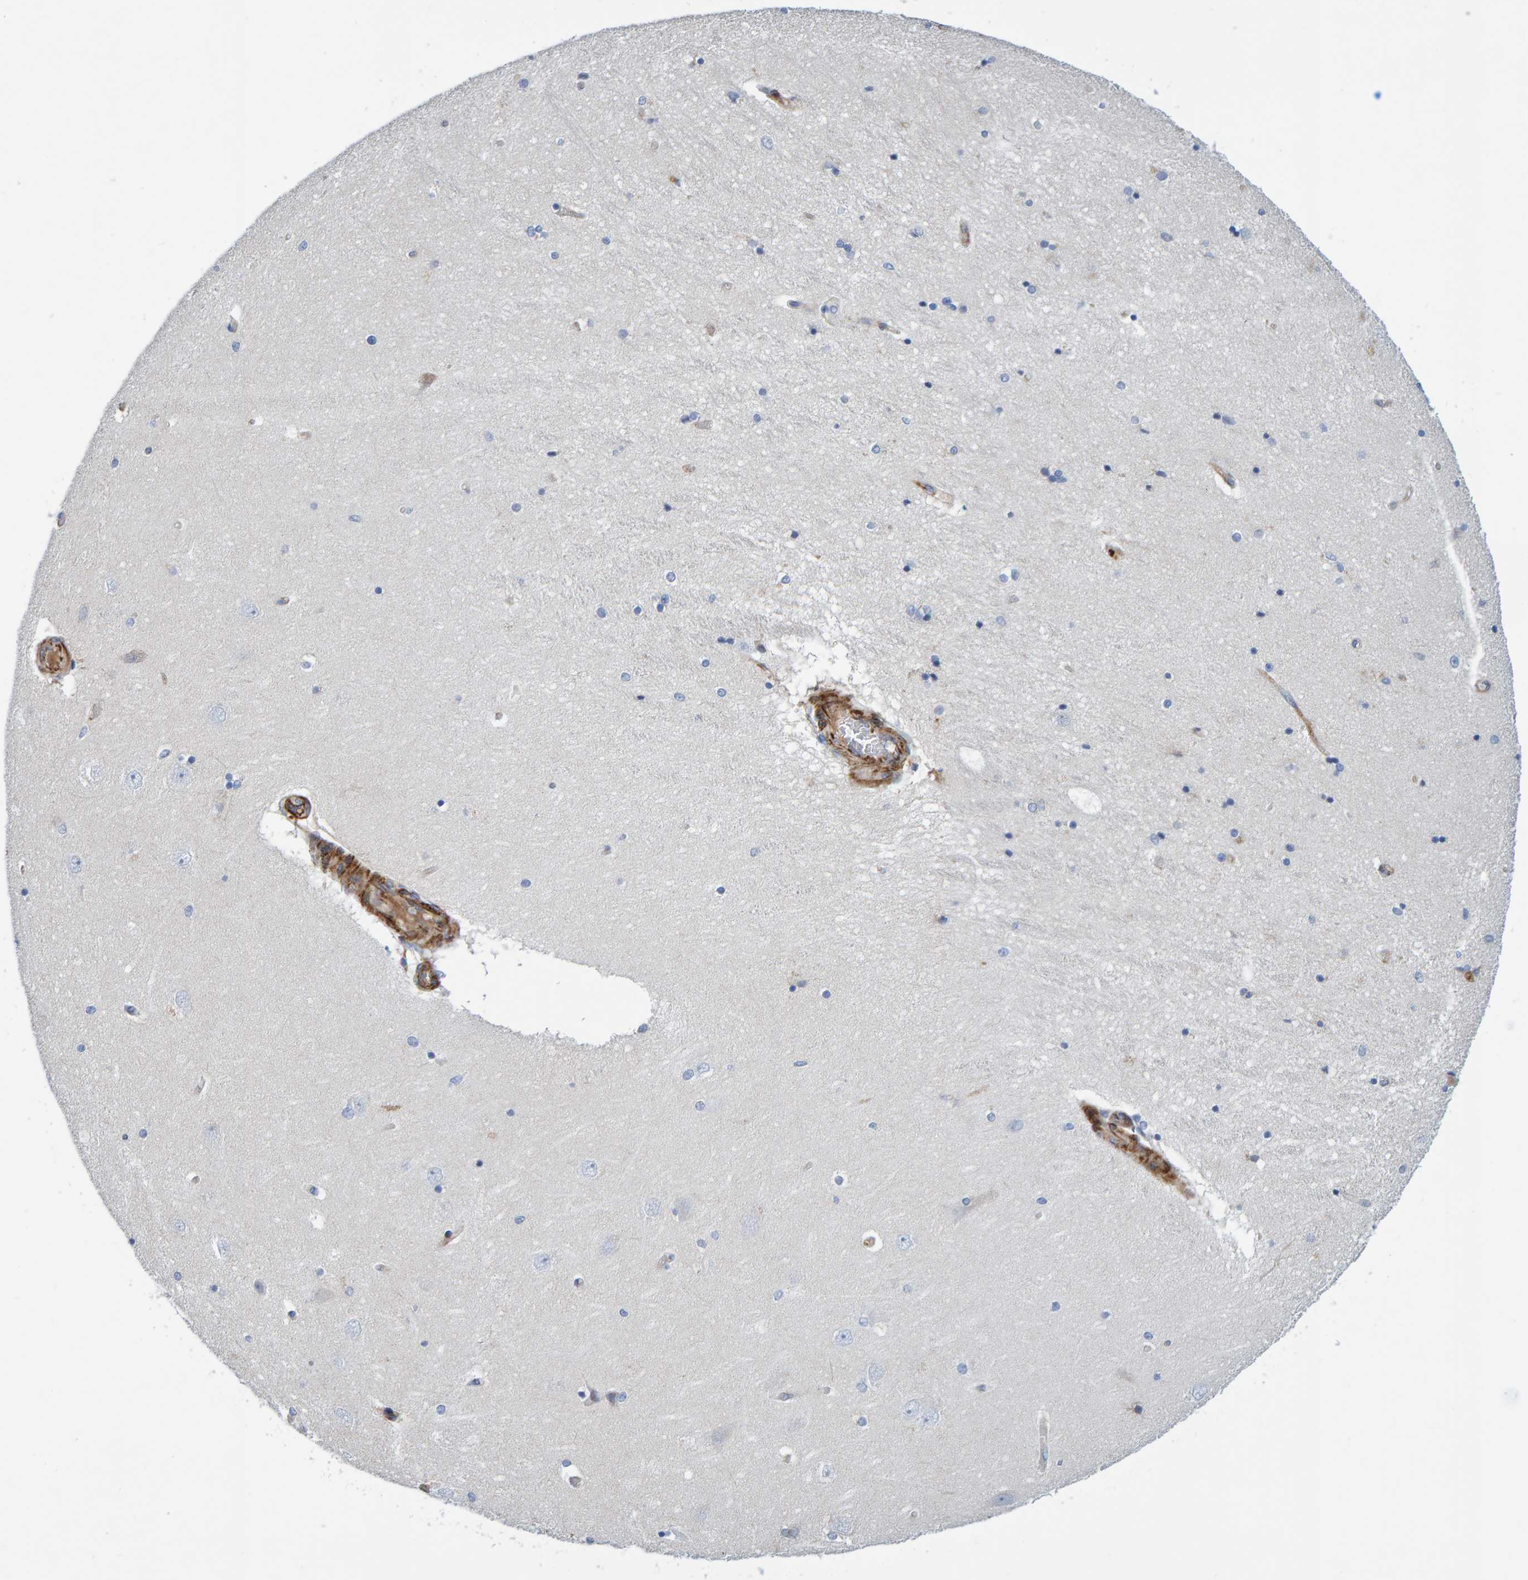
{"staining": {"intensity": "negative", "quantity": "none", "location": "none"}, "tissue": "hippocampus", "cell_type": "Glial cells", "image_type": "normal", "snomed": [{"axis": "morphology", "description": "Normal tissue, NOS"}, {"axis": "topography", "description": "Hippocampus"}], "caption": "Immunohistochemistry (IHC) micrograph of unremarkable hippocampus stained for a protein (brown), which reveals no expression in glial cells.", "gene": "POLG2", "patient": {"sex": "female", "age": 54}}